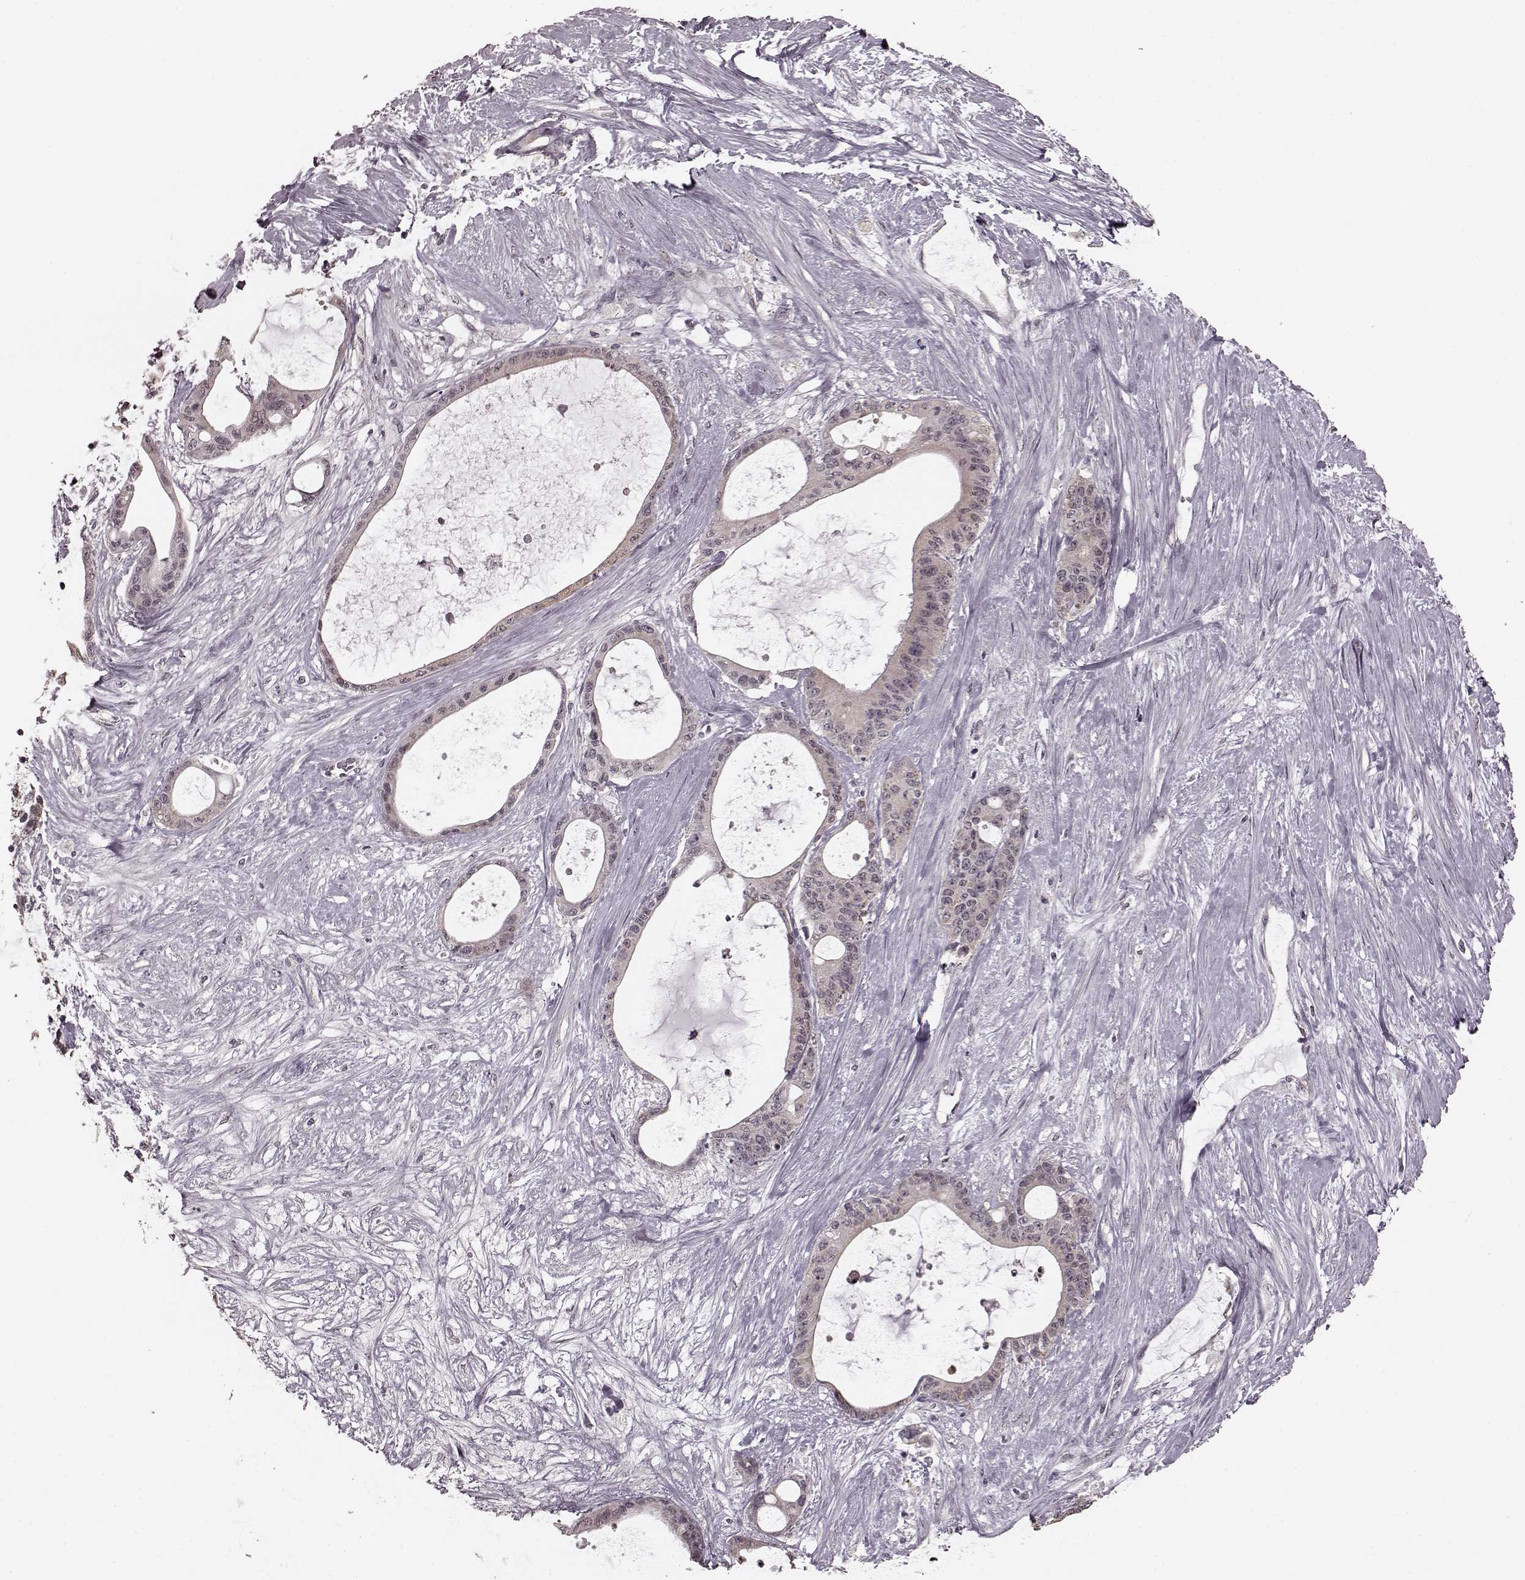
{"staining": {"intensity": "negative", "quantity": "none", "location": "none"}, "tissue": "liver cancer", "cell_type": "Tumor cells", "image_type": "cancer", "snomed": [{"axis": "morphology", "description": "Normal tissue, NOS"}, {"axis": "morphology", "description": "Cholangiocarcinoma"}, {"axis": "topography", "description": "Liver"}, {"axis": "topography", "description": "Peripheral nerve tissue"}], "caption": "Immunohistochemistry (IHC) of cholangiocarcinoma (liver) shows no expression in tumor cells. (Brightfield microscopy of DAB immunohistochemistry (IHC) at high magnification).", "gene": "PLCB4", "patient": {"sex": "female", "age": 73}}